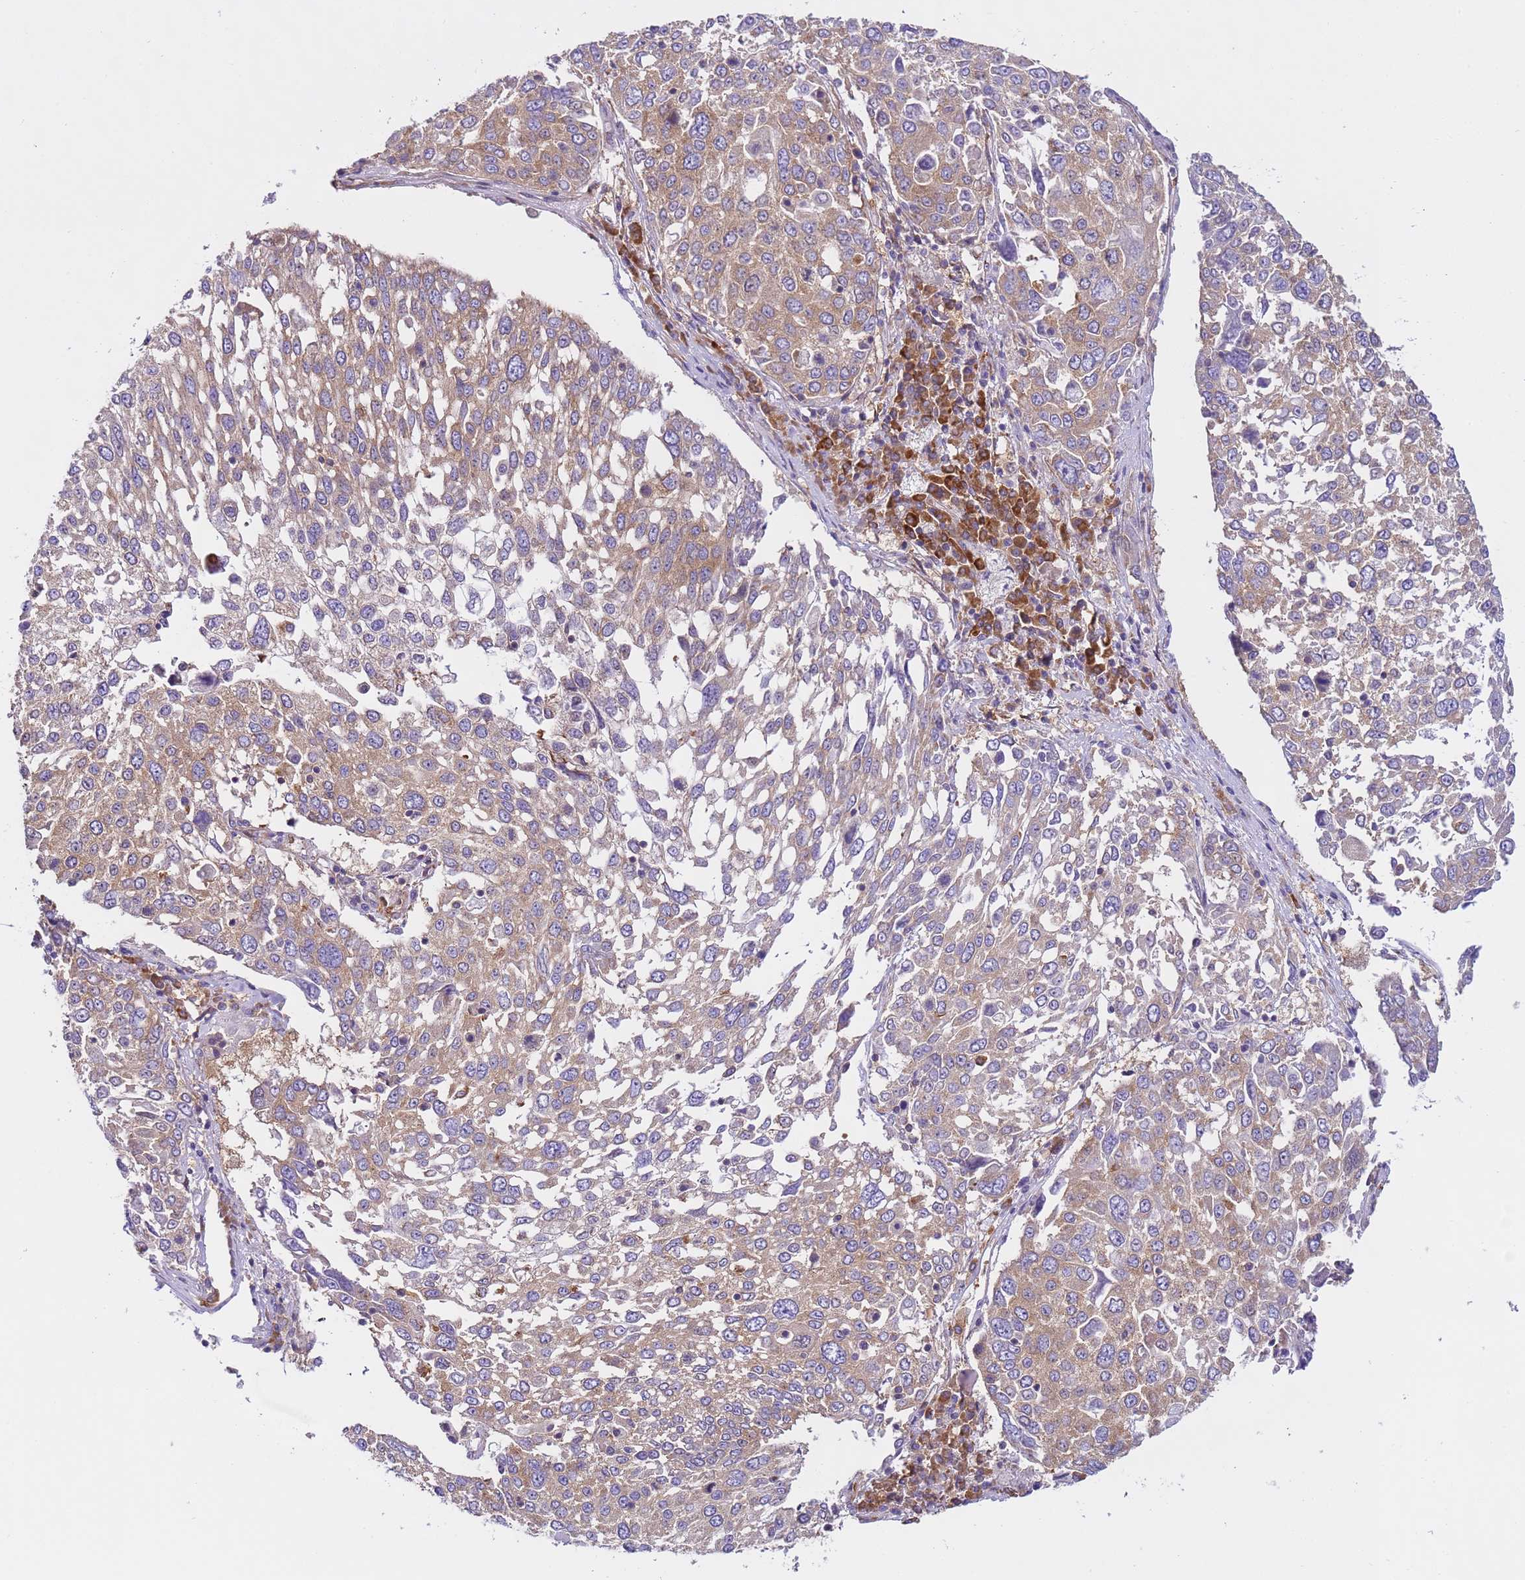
{"staining": {"intensity": "moderate", "quantity": ">75%", "location": "cytoplasmic/membranous"}, "tissue": "lung cancer", "cell_type": "Tumor cells", "image_type": "cancer", "snomed": [{"axis": "morphology", "description": "Squamous cell carcinoma, NOS"}, {"axis": "topography", "description": "Lung"}], "caption": "Protein staining of squamous cell carcinoma (lung) tissue displays moderate cytoplasmic/membranous positivity in approximately >75% of tumor cells.", "gene": "VARS1", "patient": {"sex": "male", "age": 65}}